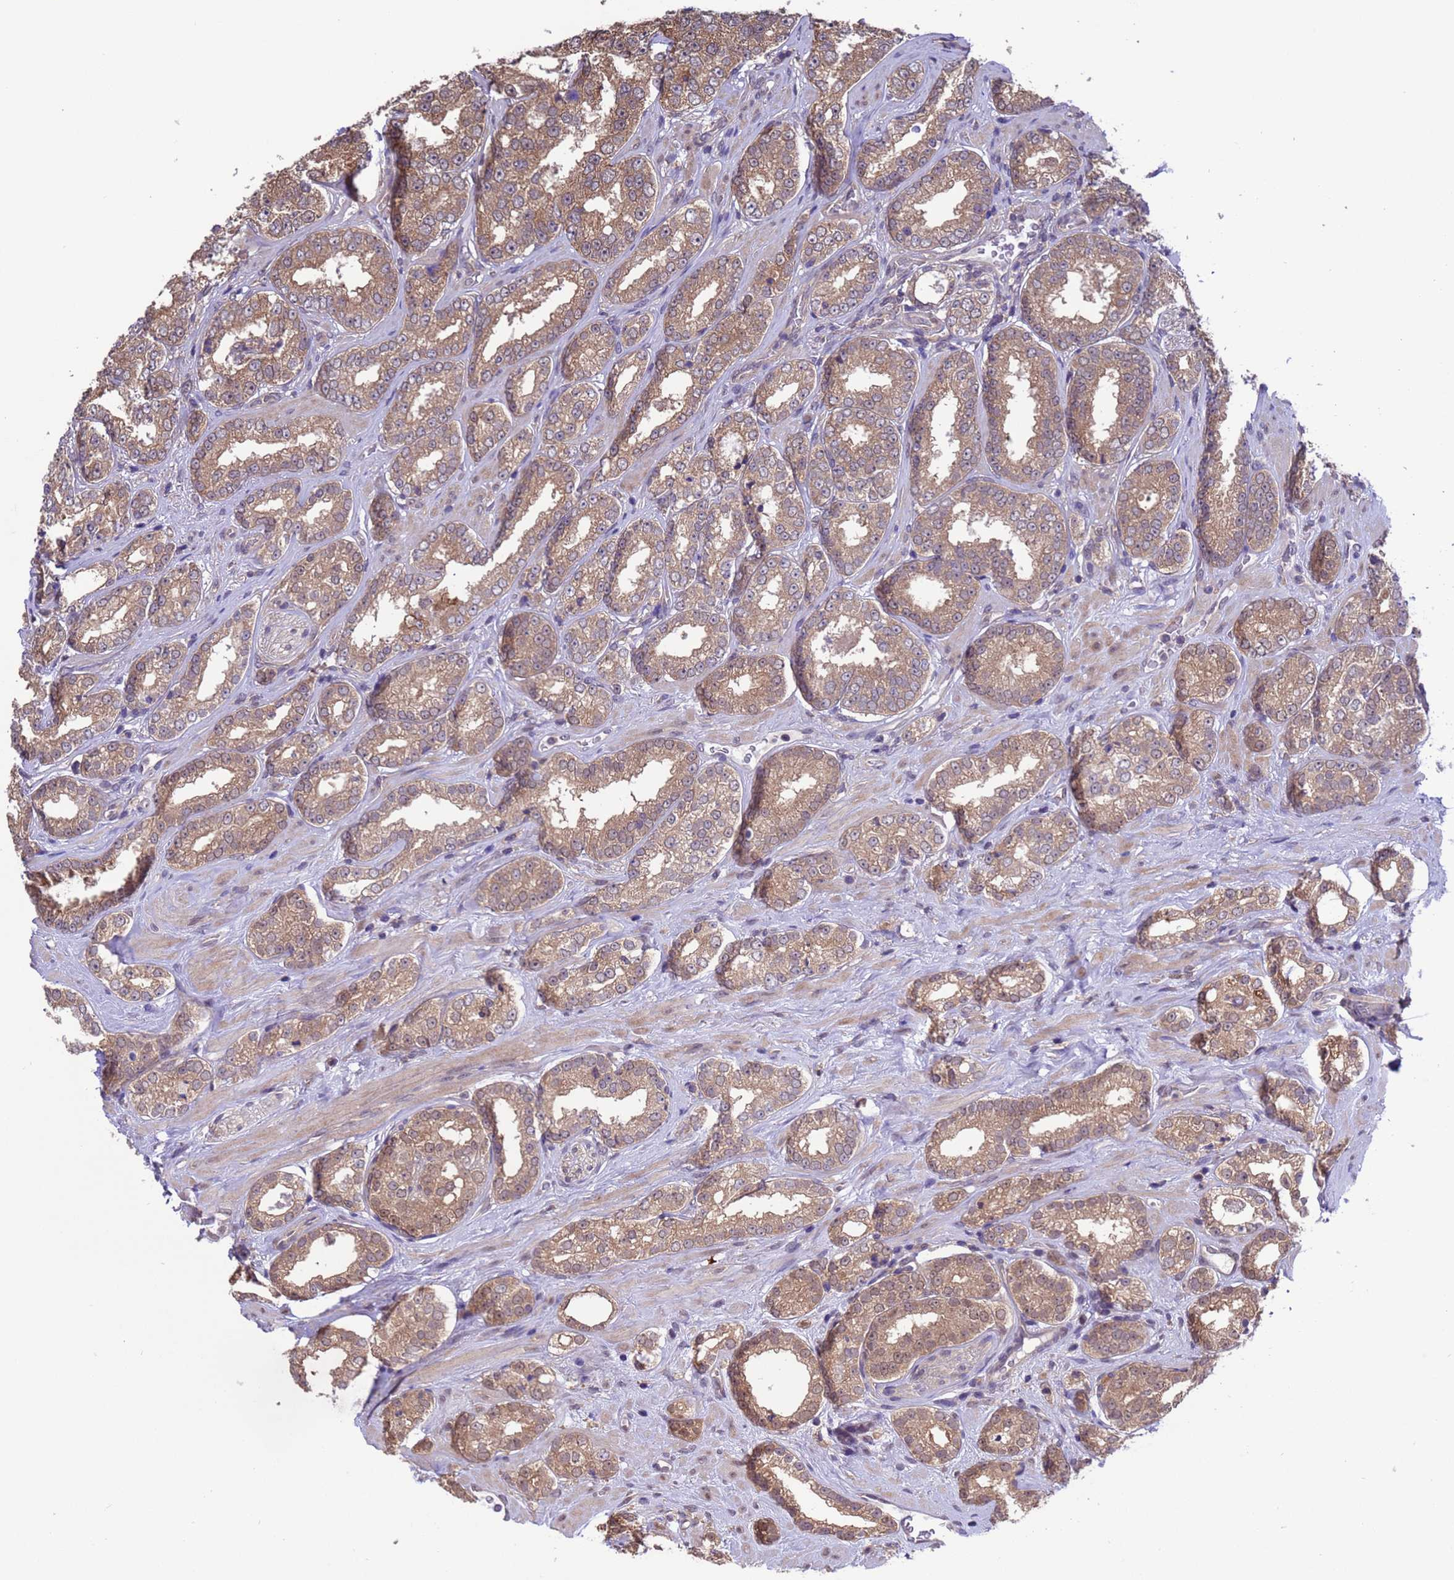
{"staining": {"intensity": "moderate", "quantity": ">75%", "location": "cytoplasmic/membranous"}, "tissue": "prostate cancer", "cell_type": "Tumor cells", "image_type": "cancer", "snomed": [{"axis": "morphology", "description": "Normal tissue, NOS"}, {"axis": "morphology", "description": "Adenocarcinoma, High grade"}, {"axis": "topography", "description": "Prostate"}], "caption": "Human prostate cancer stained for a protein (brown) displays moderate cytoplasmic/membranous positive expression in approximately >75% of tumor cells.", "gene": "ZFP69B", "patient": {"sex": "male", "age": 83}}